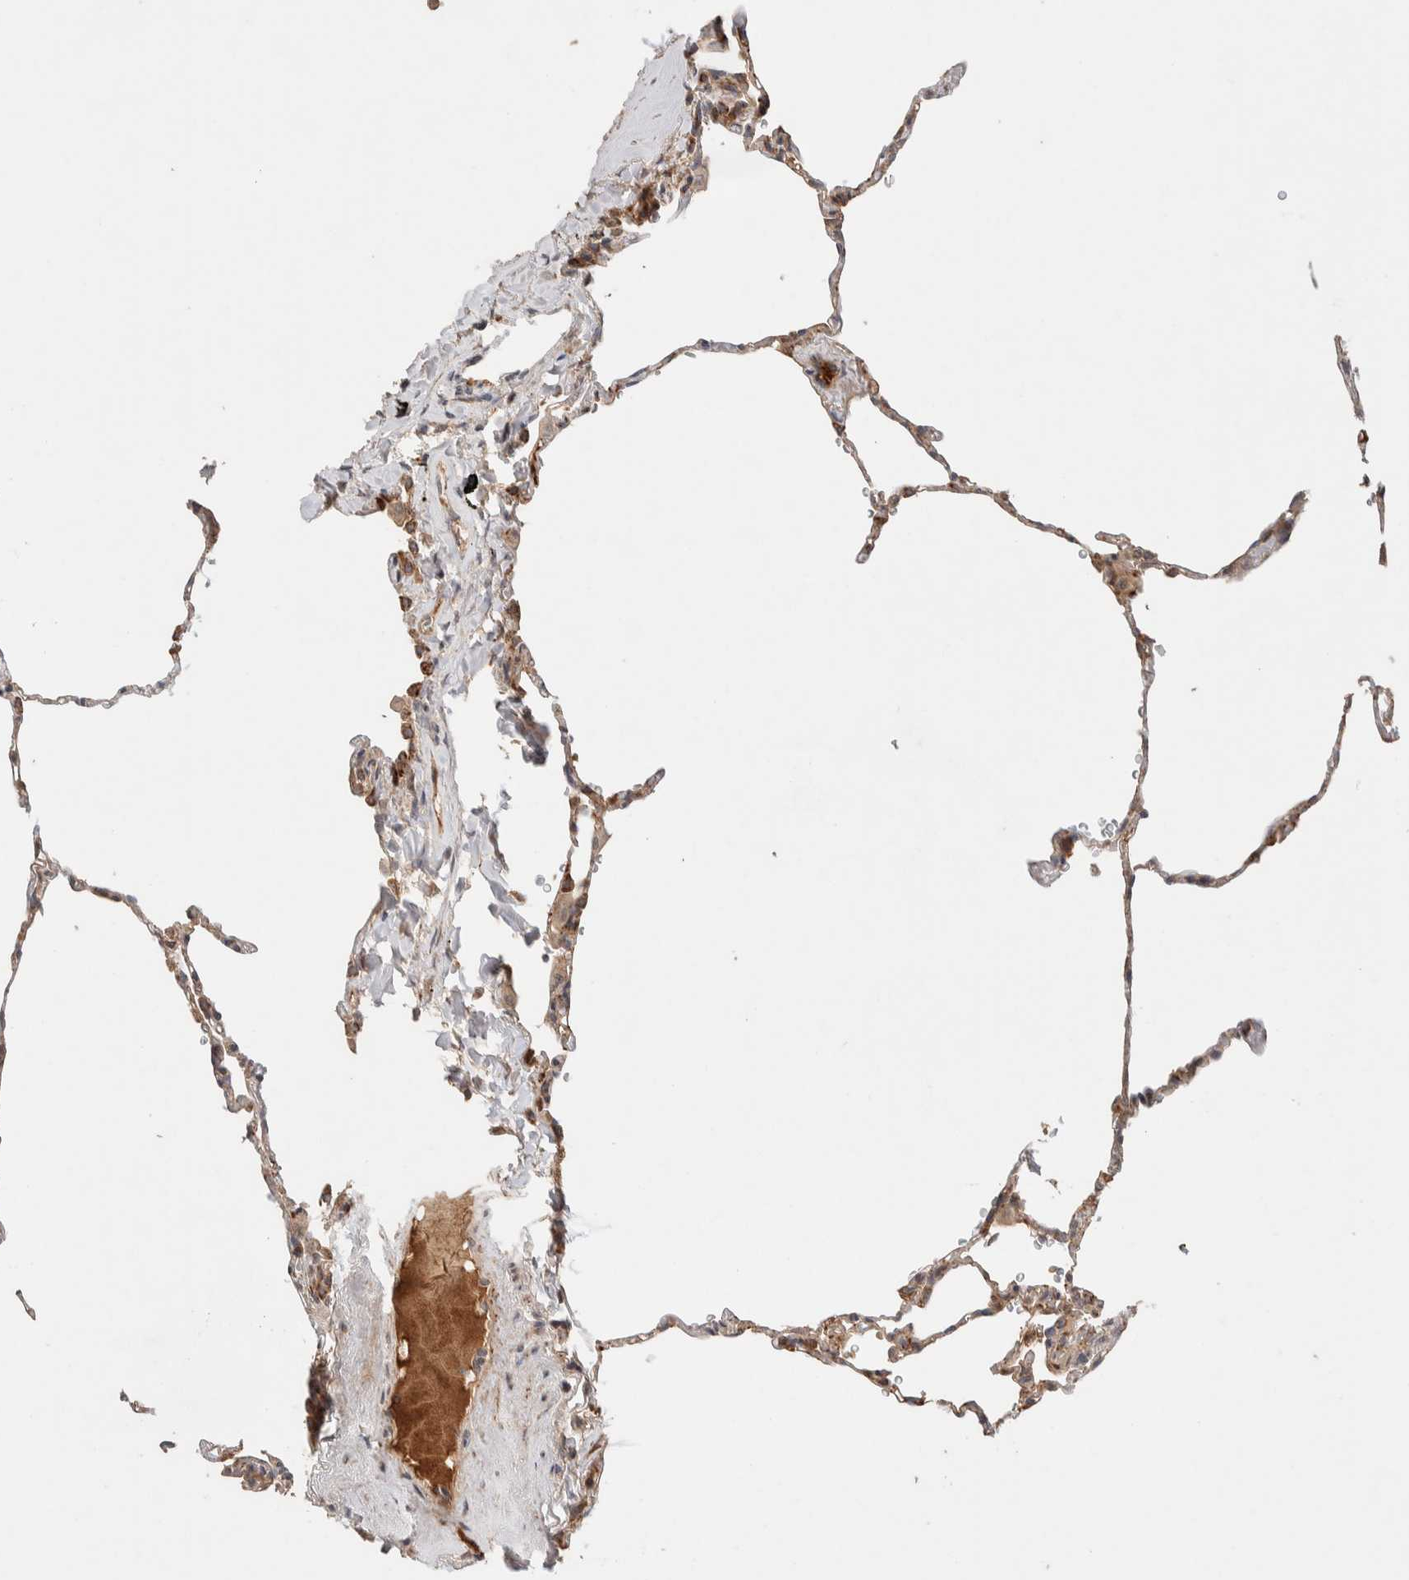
{"staining": {"intensity": "moderate", "quantity": ">75%", "location": "cytoplasmic/membranous"}, "tissue": "lung", "cell_type": "Alveolar cells", "image_type": "normal", "snomed": [{"axis": "morphology", "description": "Normal tissue, NOS"}, {"axis": "topography", "description": "Lung"}], "caption": "DAB immunohistochemical staining of normal human lung reveals moderate cytoplasmic/membranous protein expression in approximately >75% of alveolar cells. (Stains: DAB in brown, nuclei in blue, Microscopy: brightfield microscopy at high magnification).", "gene": "CASK", "patient": {"sex": "male", "age": 59}}